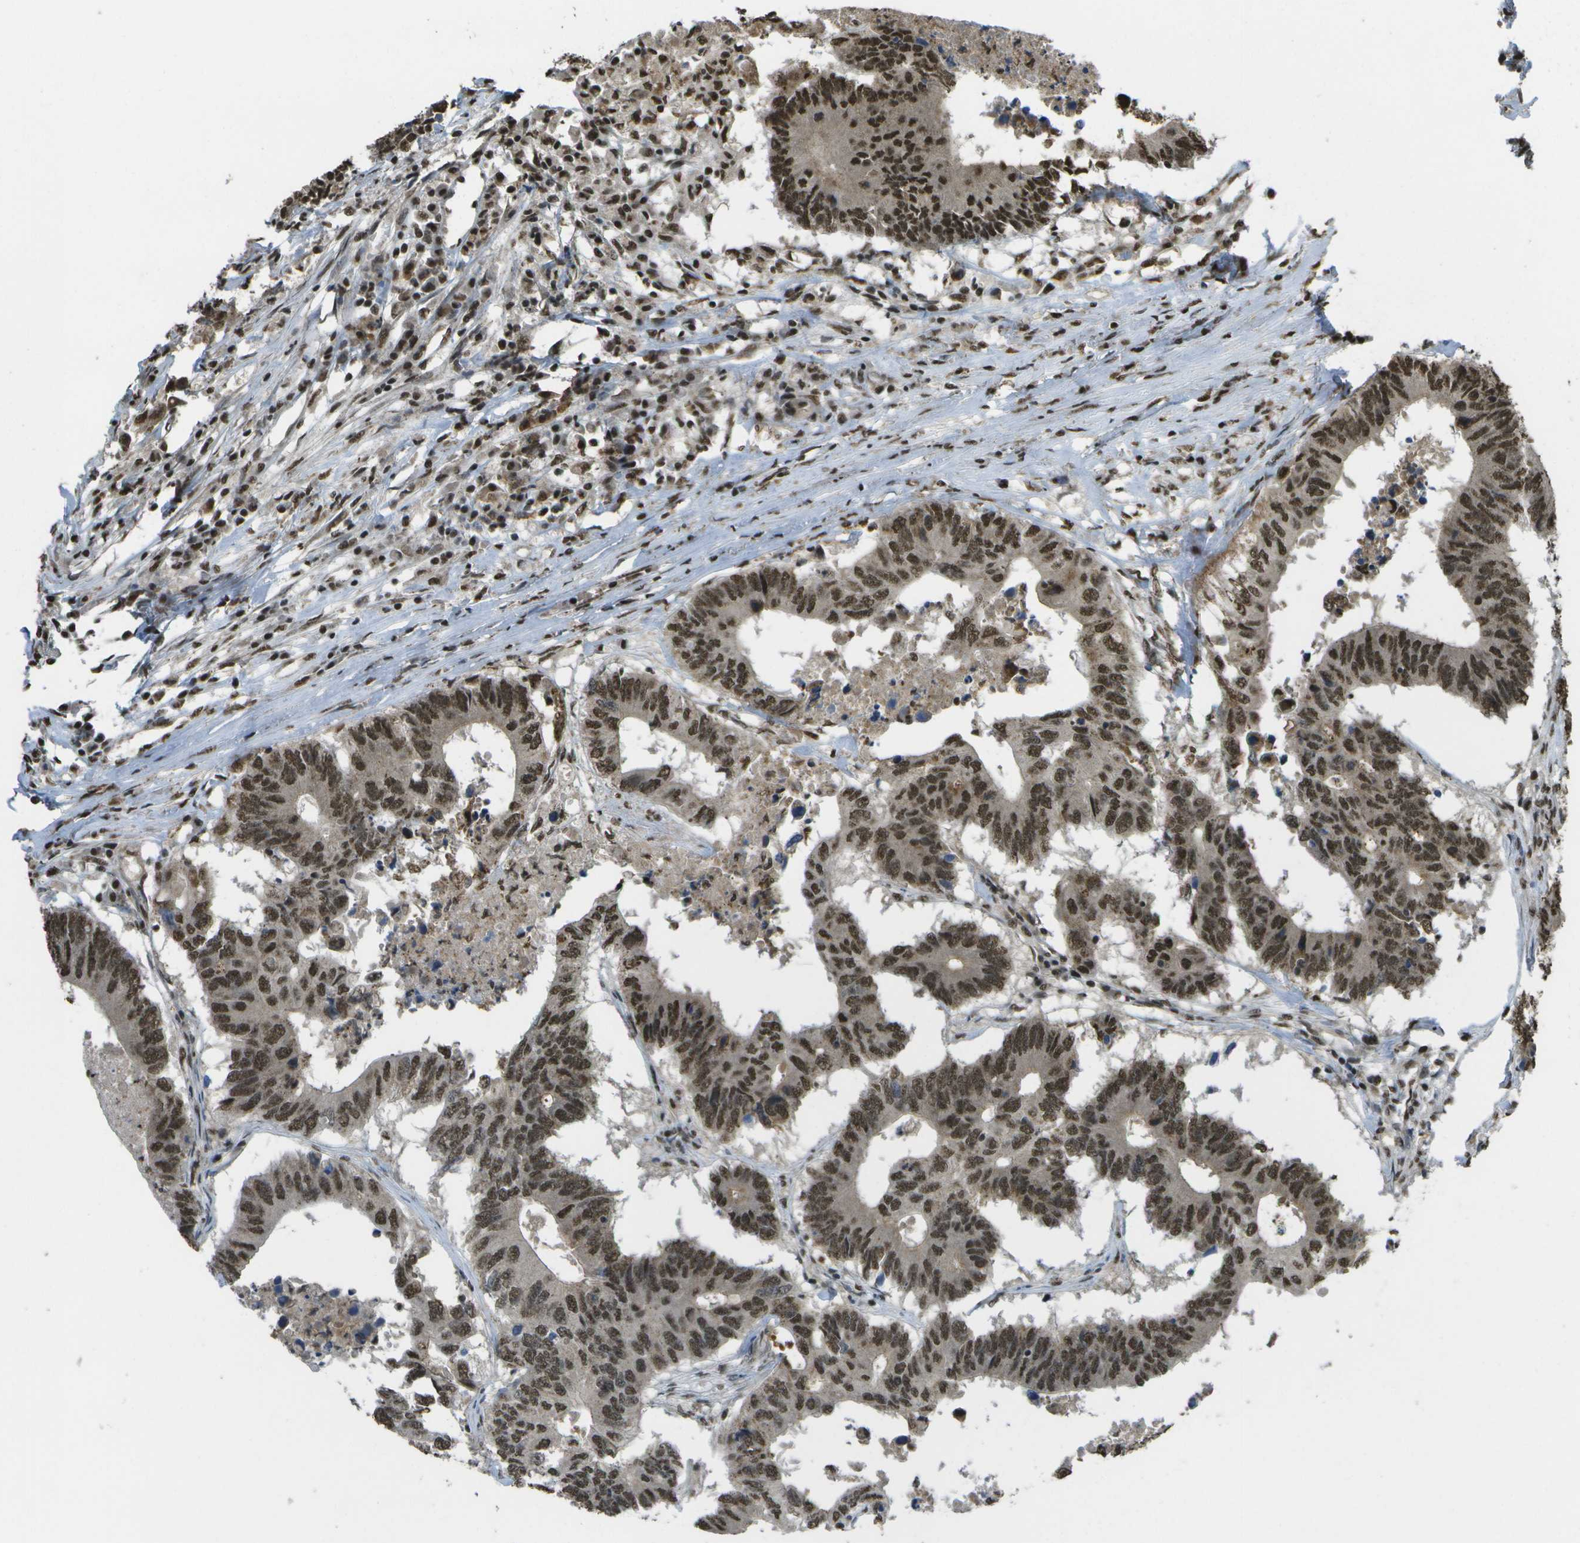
{"staining": {"intensity": "strong", "quantity": ">75%", "location": "nuclear"}, "tissue": "colorectal cancer", "cell_type": "Tumor cells", "image_type": "cancer", "snomed": [{"axis": "morphology", "description": "Adenocarcinoma, NOS"}, {"axis": "topography", "description": "Colon"}], "caption": "An image of colorectal cancer (adenocarcinoma) stained for a protein reveals strong nuclear brown staining in tumor cells. (Brightfield microscopy of DAB IHC at high magnification).", "gene": "SPEN", "patient": {"sex": "male", "age": 71}}